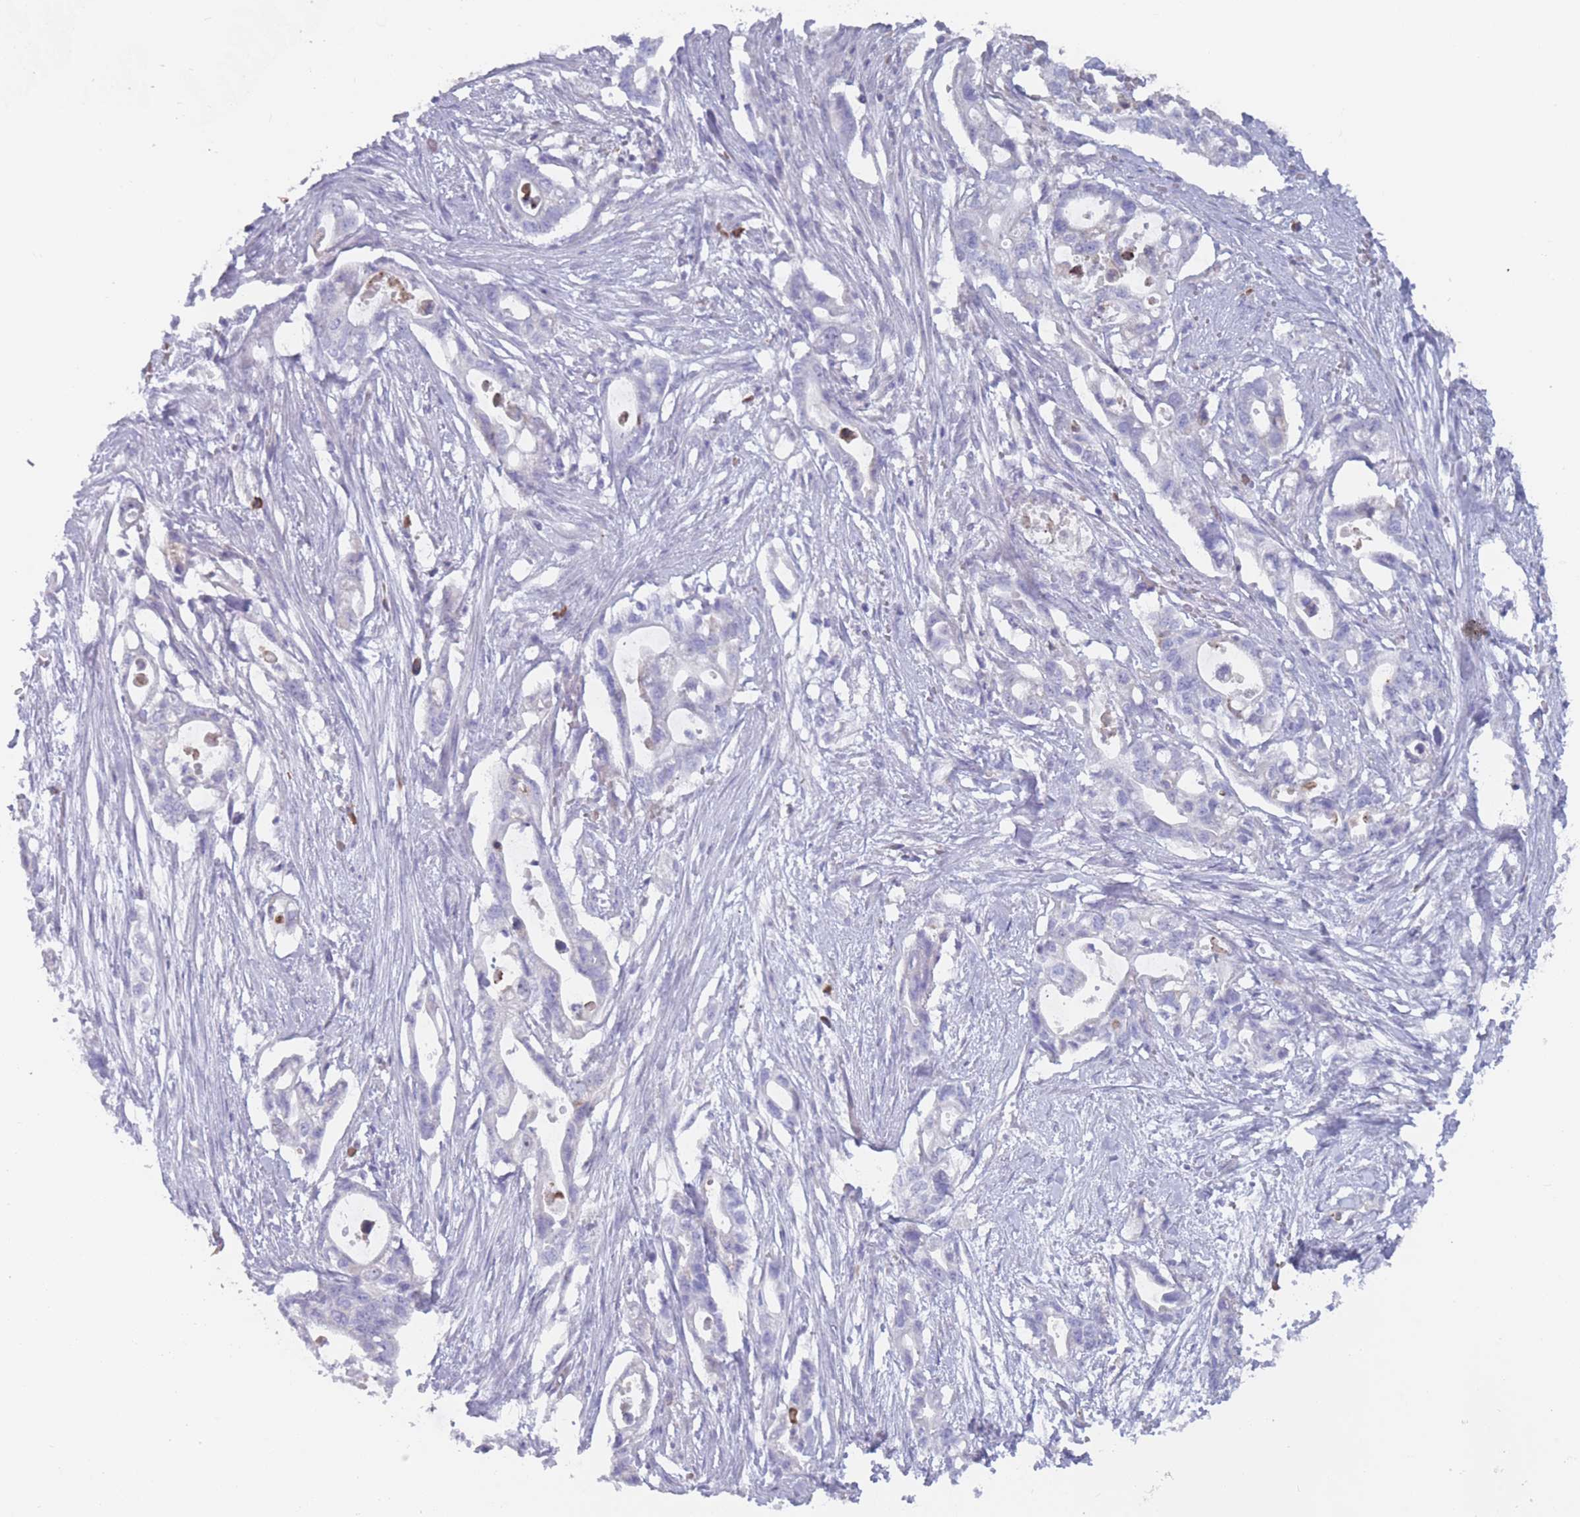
{"staining": {"intensity": "negative", "quantity": "none", "location": "none"}, "tissue": "pancreatic cancer", "cell_type": "Tumor cells", "image_type": "cancer", "snomed": [{"axis": "morphology", "description": "Adenocarcinoma, NOS"}, {"axis": "topography", "description": "Pancreas"}], "caption": "There is no significant staining in tumor cells of pancreatic cancer (adenocarcinoma).", "gene": "ST8SIA5", "patient": {"sex": "female", "age": 72}}